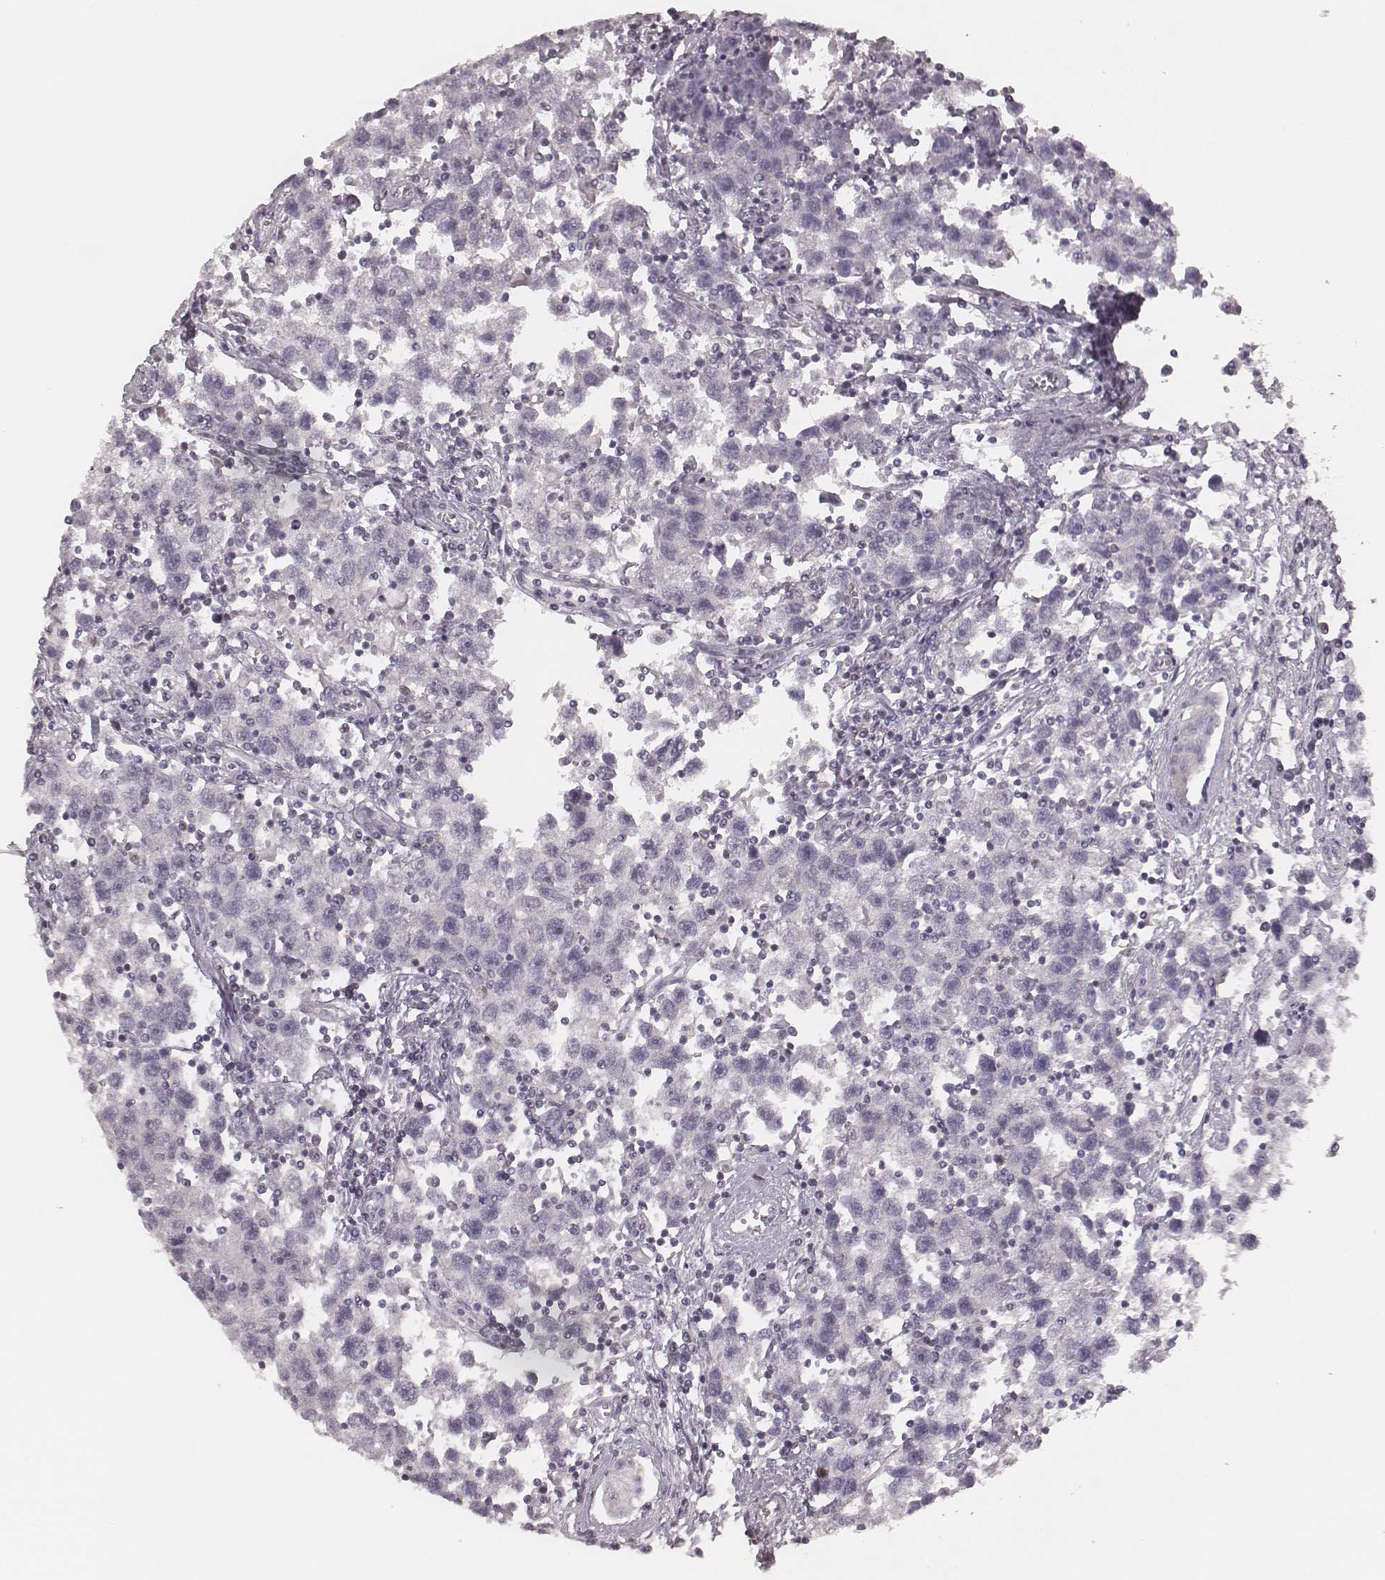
{"staining": {"intensity": "negative", "quantity": "none", "location": "none"}, "tissue": "testis cancer", "cell_type": "Tumor cells", "image_type": "cancer", "snomed": [{"axis": "morphology", "description": "Seminoma, NOS"}, {"axis": "topography", "description": "Testis"}], "caption": "This is an IHC image of human seminoma (testis). There is no expression in tumor cells.", "gene": "MSX1", "patient": {"sex": "male", "age": 30}}